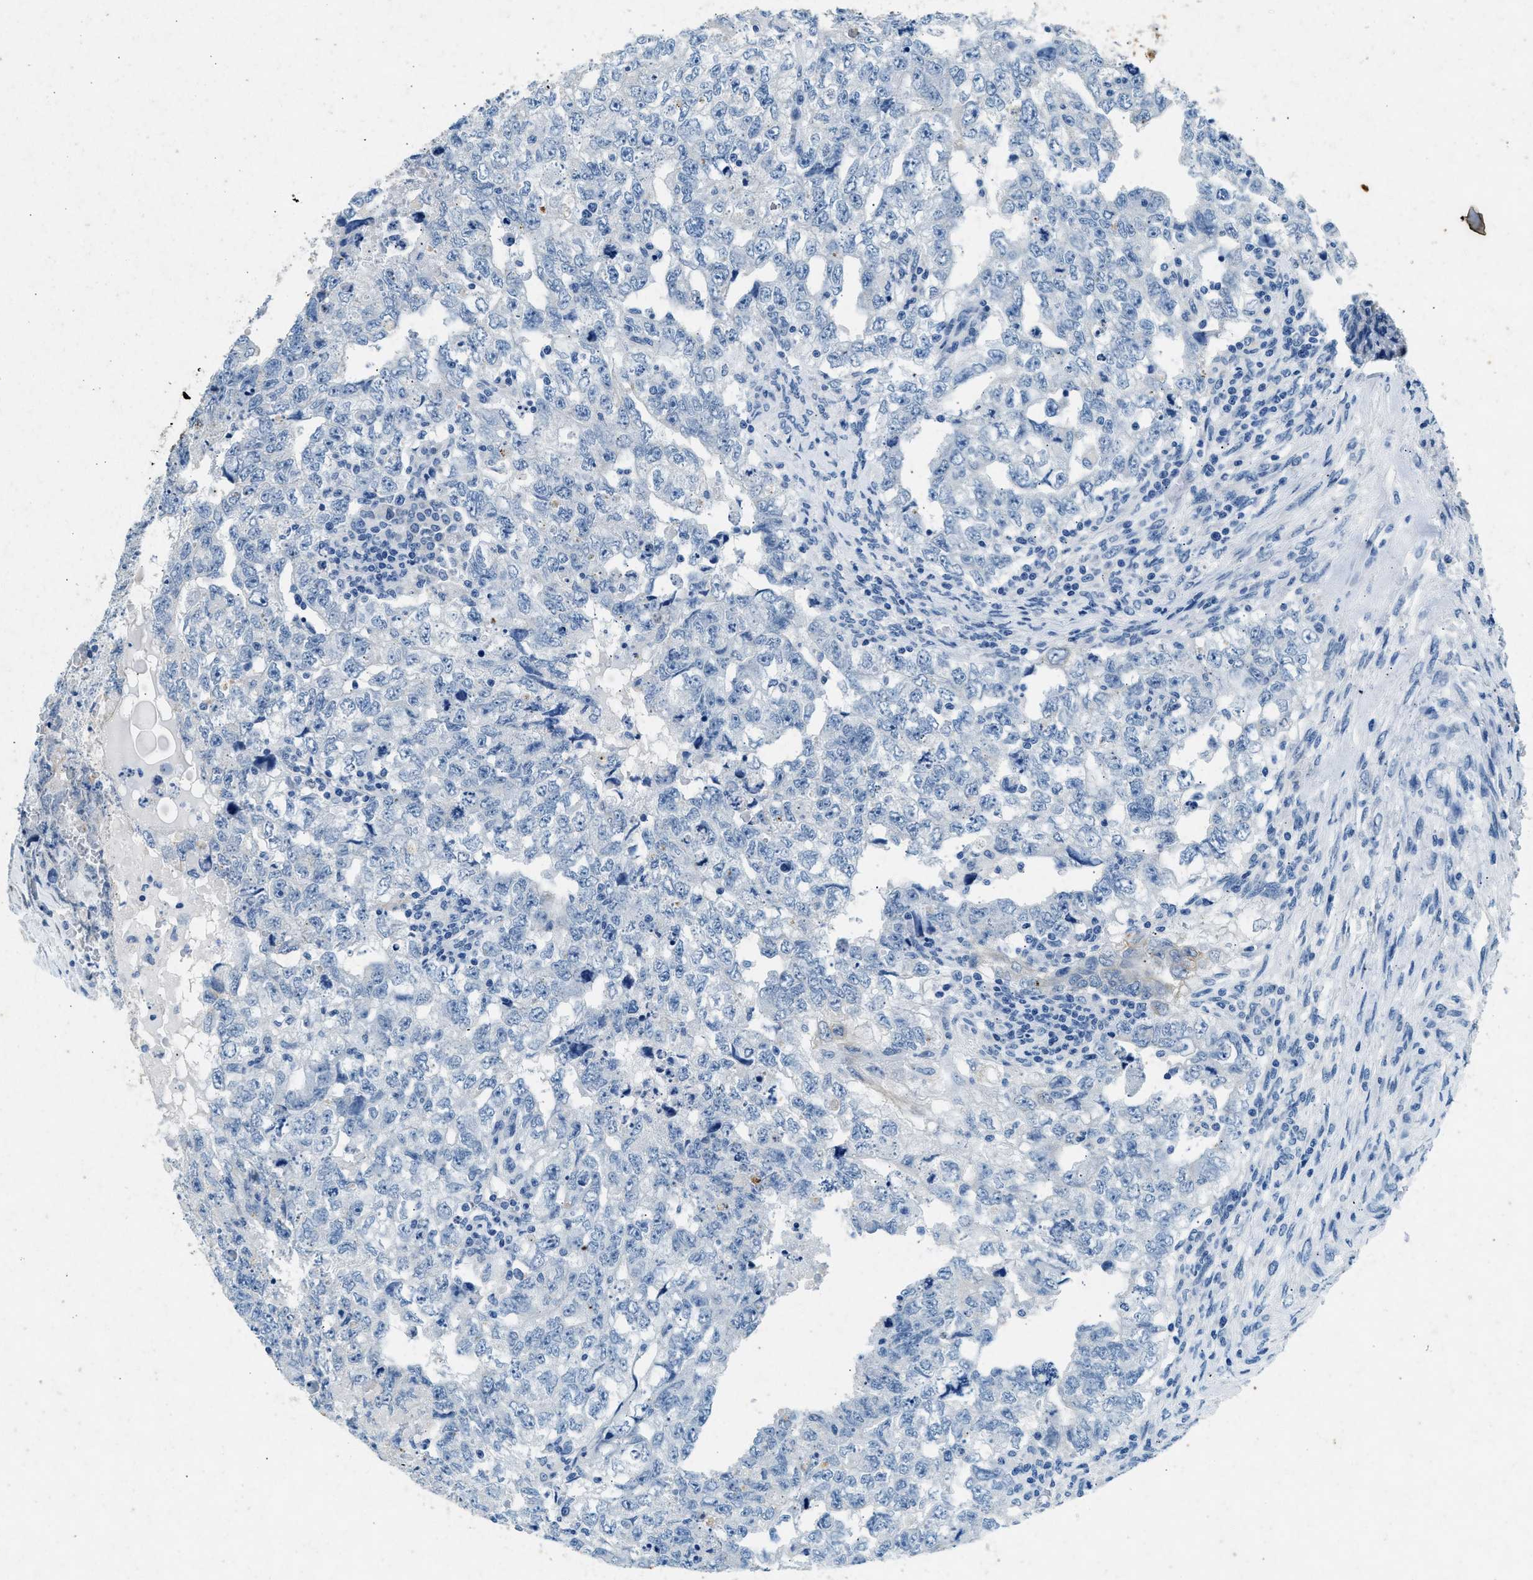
{"staining": {"intensity": "weak", "quantity": "<25%", "location": "cytoplasmic/membranous"}, "tissue": "testis cancer", "cell_type": "Tumor cells", "image_type": "cancer", "snomed": [{"axis": "morphology", "description": "Carcinoma, Embryonal, NOS"}, {"axis": "topography", "description": "Testis"}], "caption": "The histopathology image reveals no staining of tumor cells in testis cancer (embryonal carcinoma).", "gene": "CFAP20", "patient": {"sex": "male", "age": 36}}